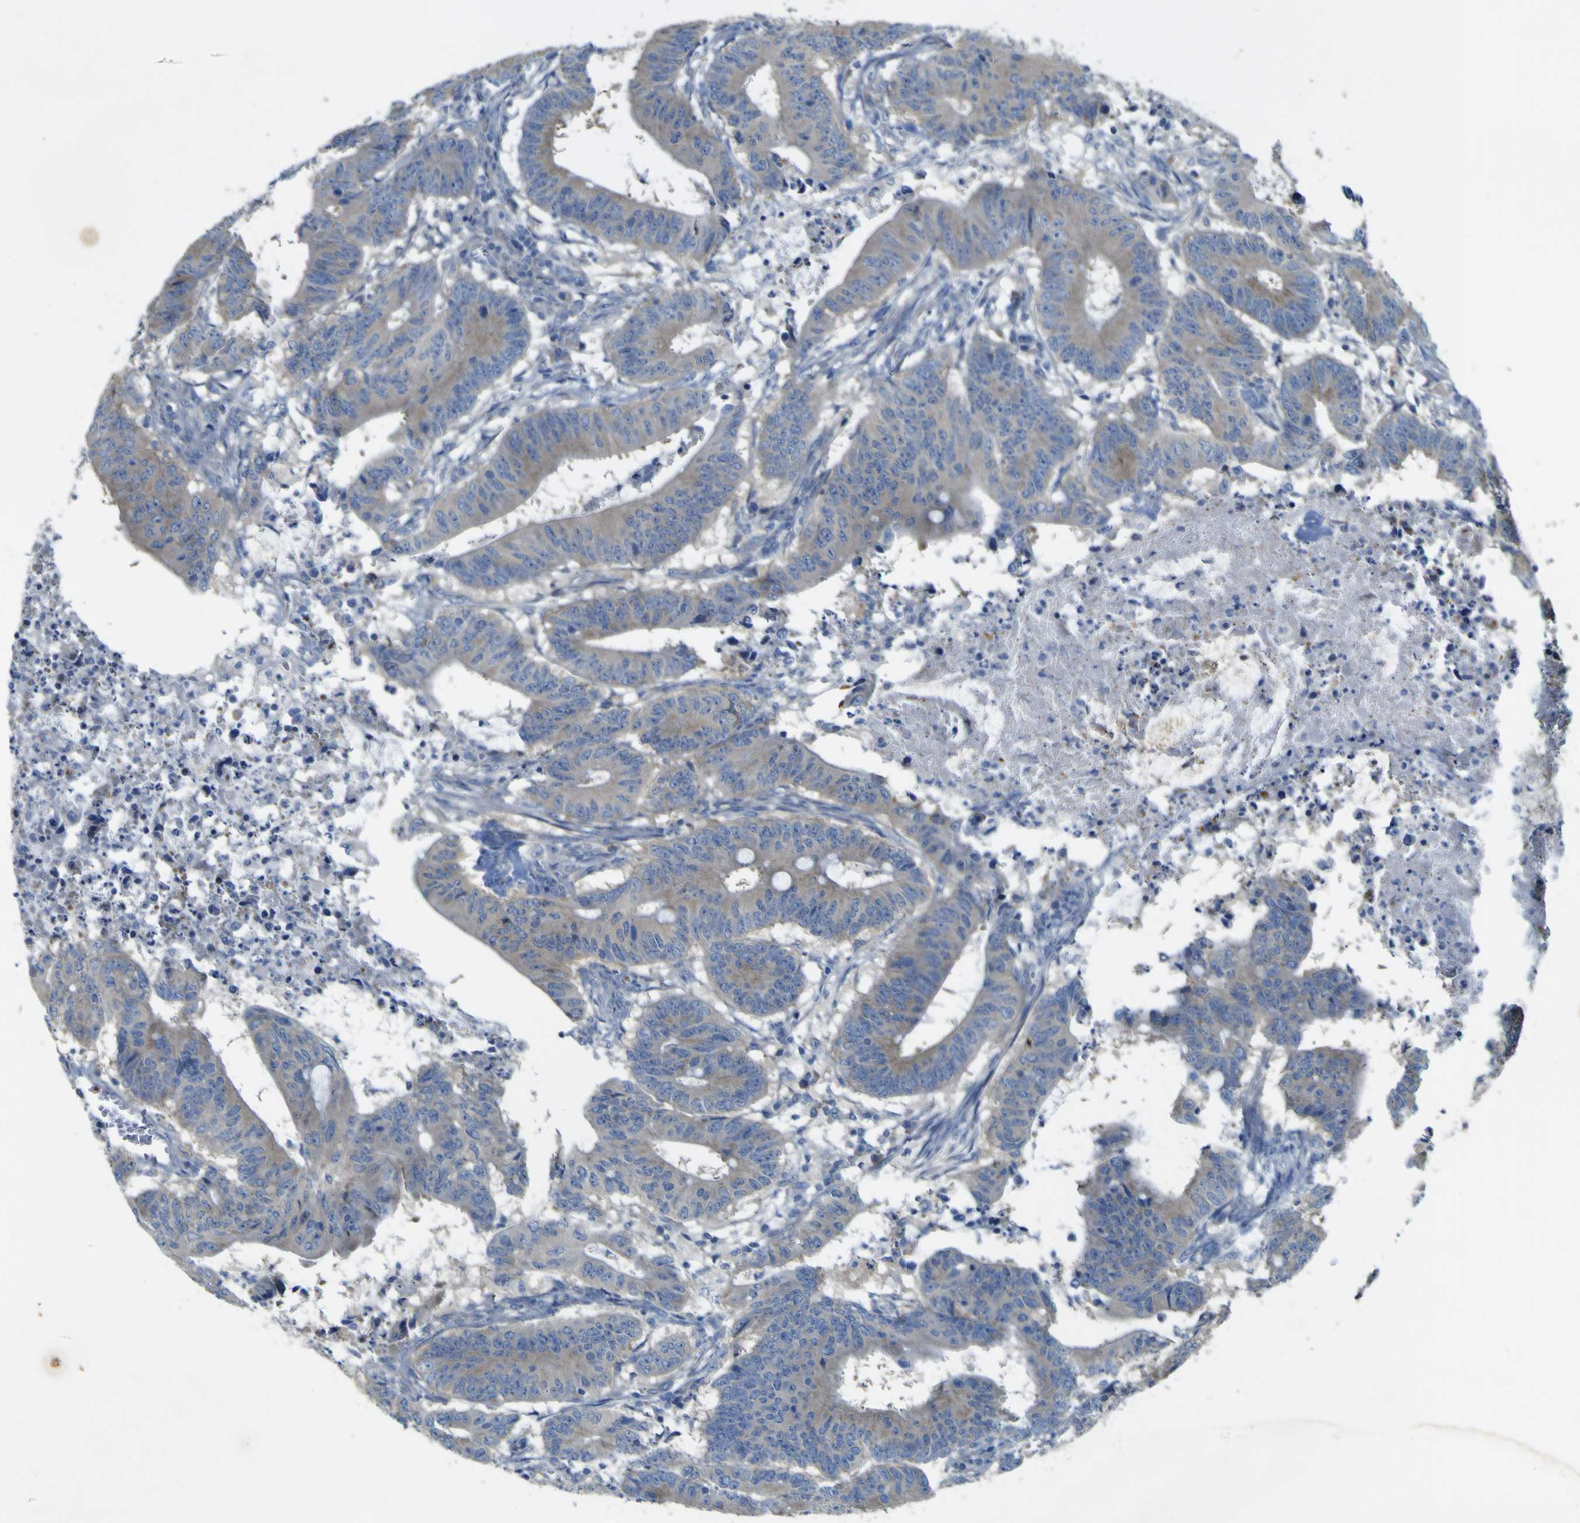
{"staining": {"intensity": "negative", "quantity": "none", "location": "none"}, "tissue": "colorectal cancer", "cell_type": "Tumor cells", "image_type": "cancer", "snomed": [{"axis": "morphology", "description": "Adenocarcinoma, NOS"}, {"axis": "topography", "description": "Colon"}], "caption": "This is an immunohistochemistry micrograph of human colorectal adenocarcinoma. There is no expression in tumor cells.", "gene": "MYEOV", "patient": {"sex": "male", "age": 45}}